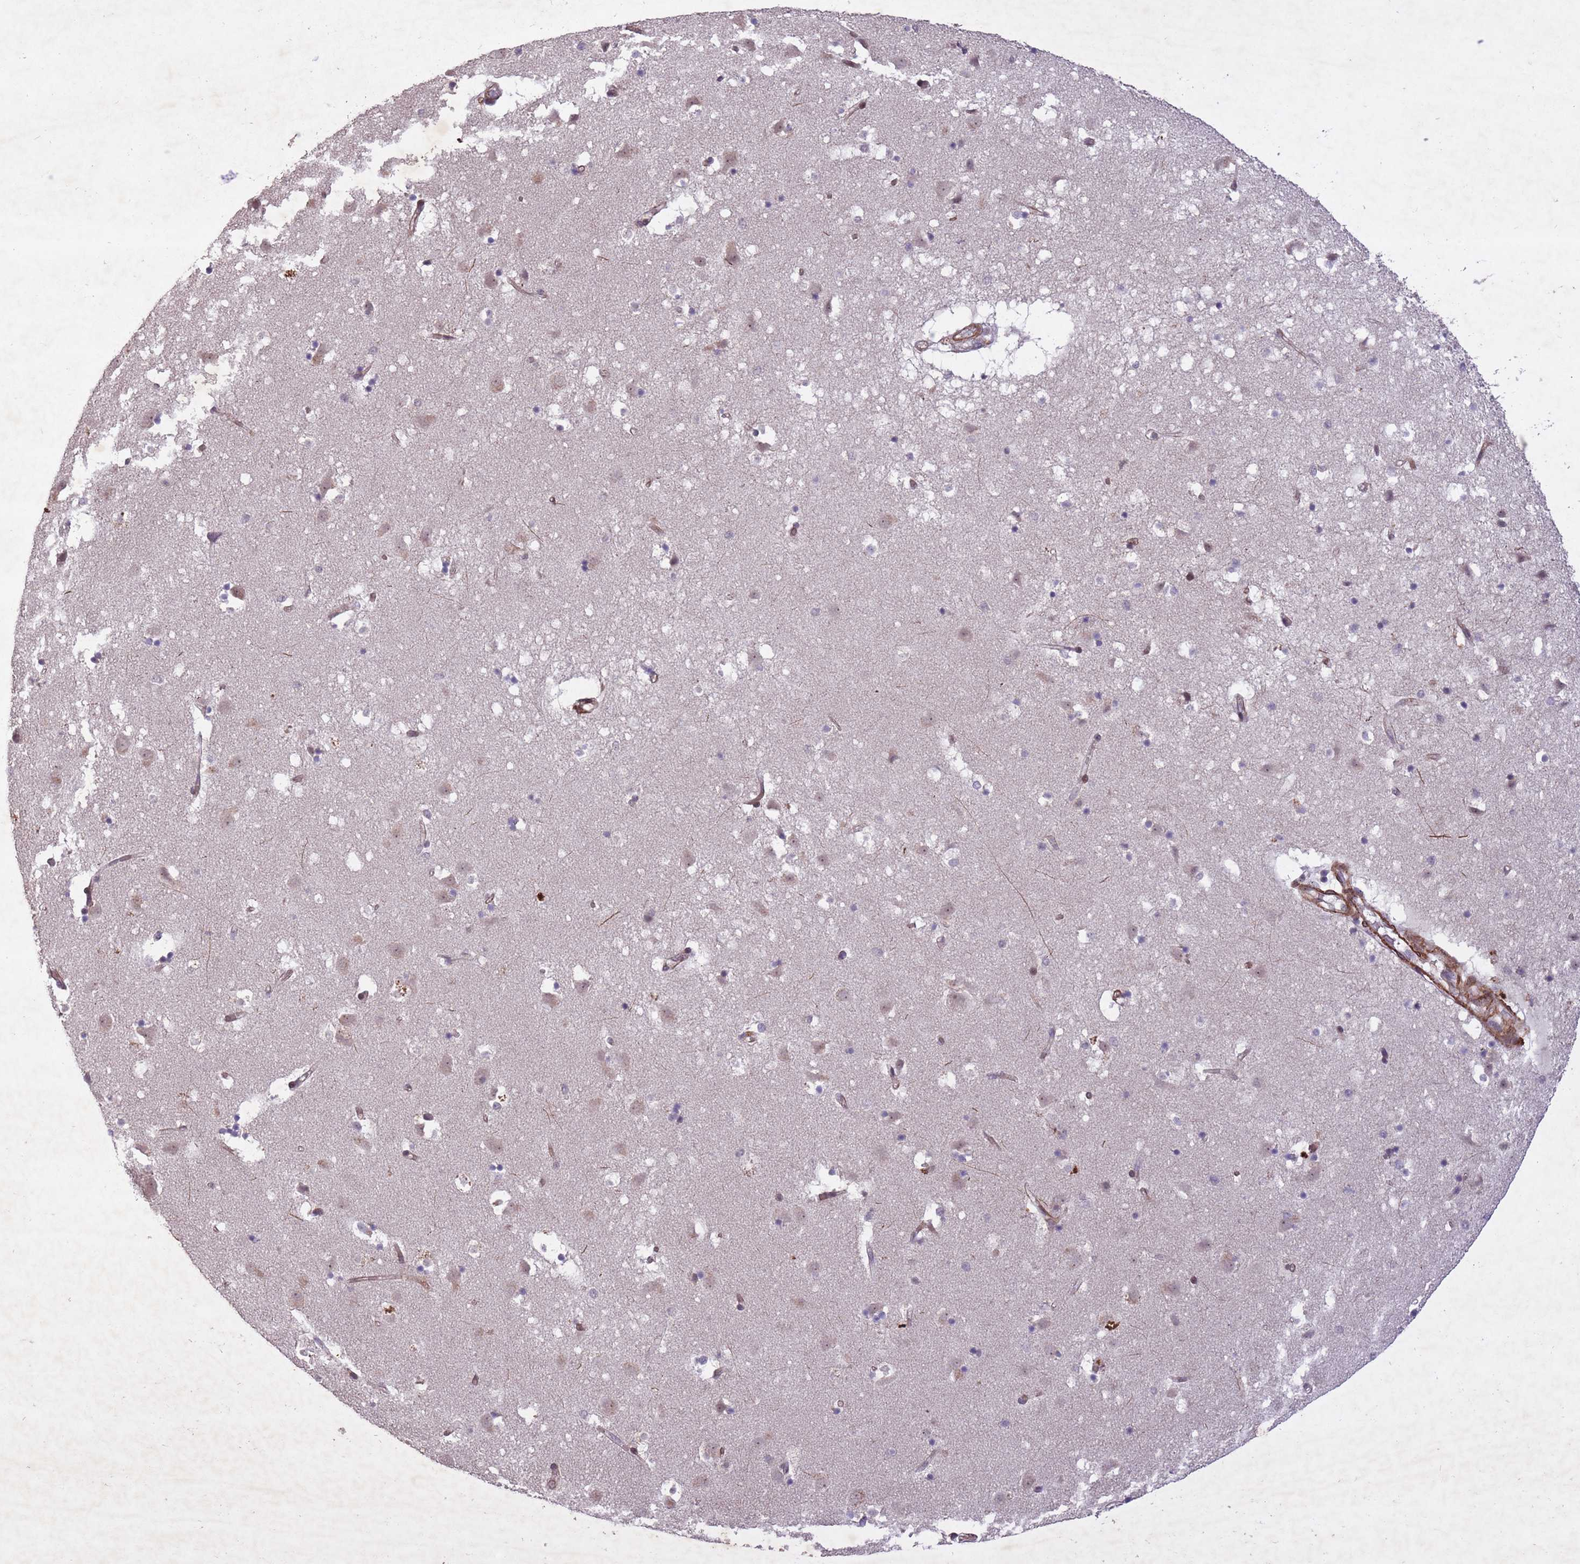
{"staining": {"intensity": "negative", "quantity": "none", "location": "none"}, "tissue": "caudate", "cell_type": "Glial cells", "image_type": "normal", "snomed": [{"axis": "morphology", "description": "Normal tissue, NOS"}, {"axis": "topography", "description": "Lateral ventricle wall"}], "caption": "A high-resolution histopathology image shows IHC staining of unremarkable caudate, which reveals no significant positivity in glial cells. Brightfield microscopy of immunohistochemistry (IHC) stained with DAB (3,3'-diaminobenzidine) (brown) and hematoxylin (blue), captured at high magnification.", "gene": "CBX6", "patient": {"sex": "male", "age": 58}}